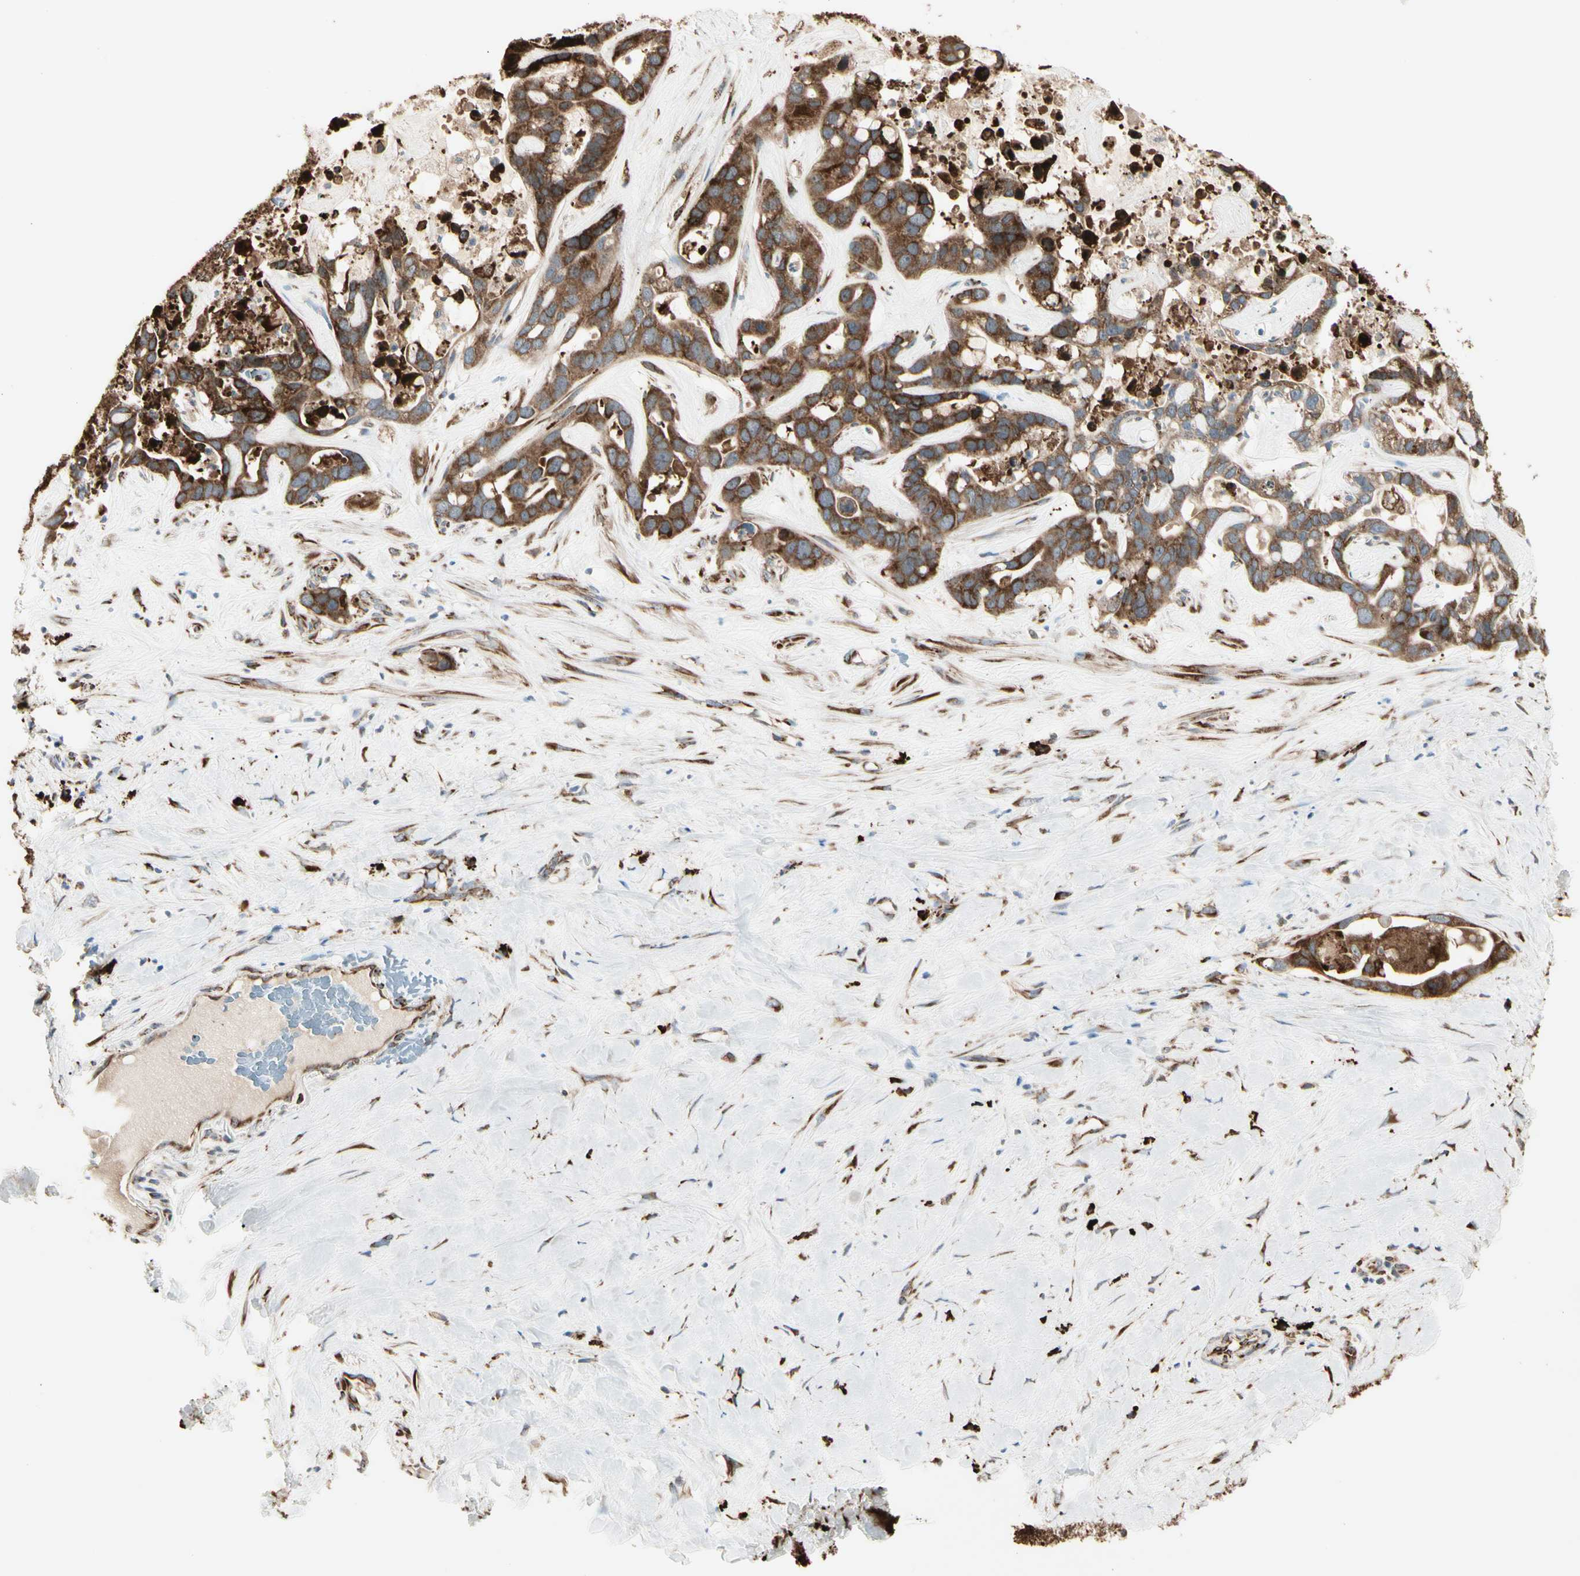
{"staining": {"intensity": "strong", "quantity": ">75%", "location": "cytoplasmic/membranous"}, "tissue": "liver cancer", "cell_type": "Tumor cells", "image_type": "cancer", "snomed": [{"axis": "morphology", "description": "Cholangiocarcinoma"}, {"axis": "topography", "description": "Liver"}], "caption": "Immunohistochemical staining of liver cancer (cholangiocarcinoma) reveals high levels of strong cytoplasmic/membranous protein positivity in about >75% of tumor cells. (DAB (3,3'-diaminobenzidine) = brown stain, brightfield microscopy at high magnification).", "gene": "HSP90B1", "patient": {"sex": "female", "age": 65}}